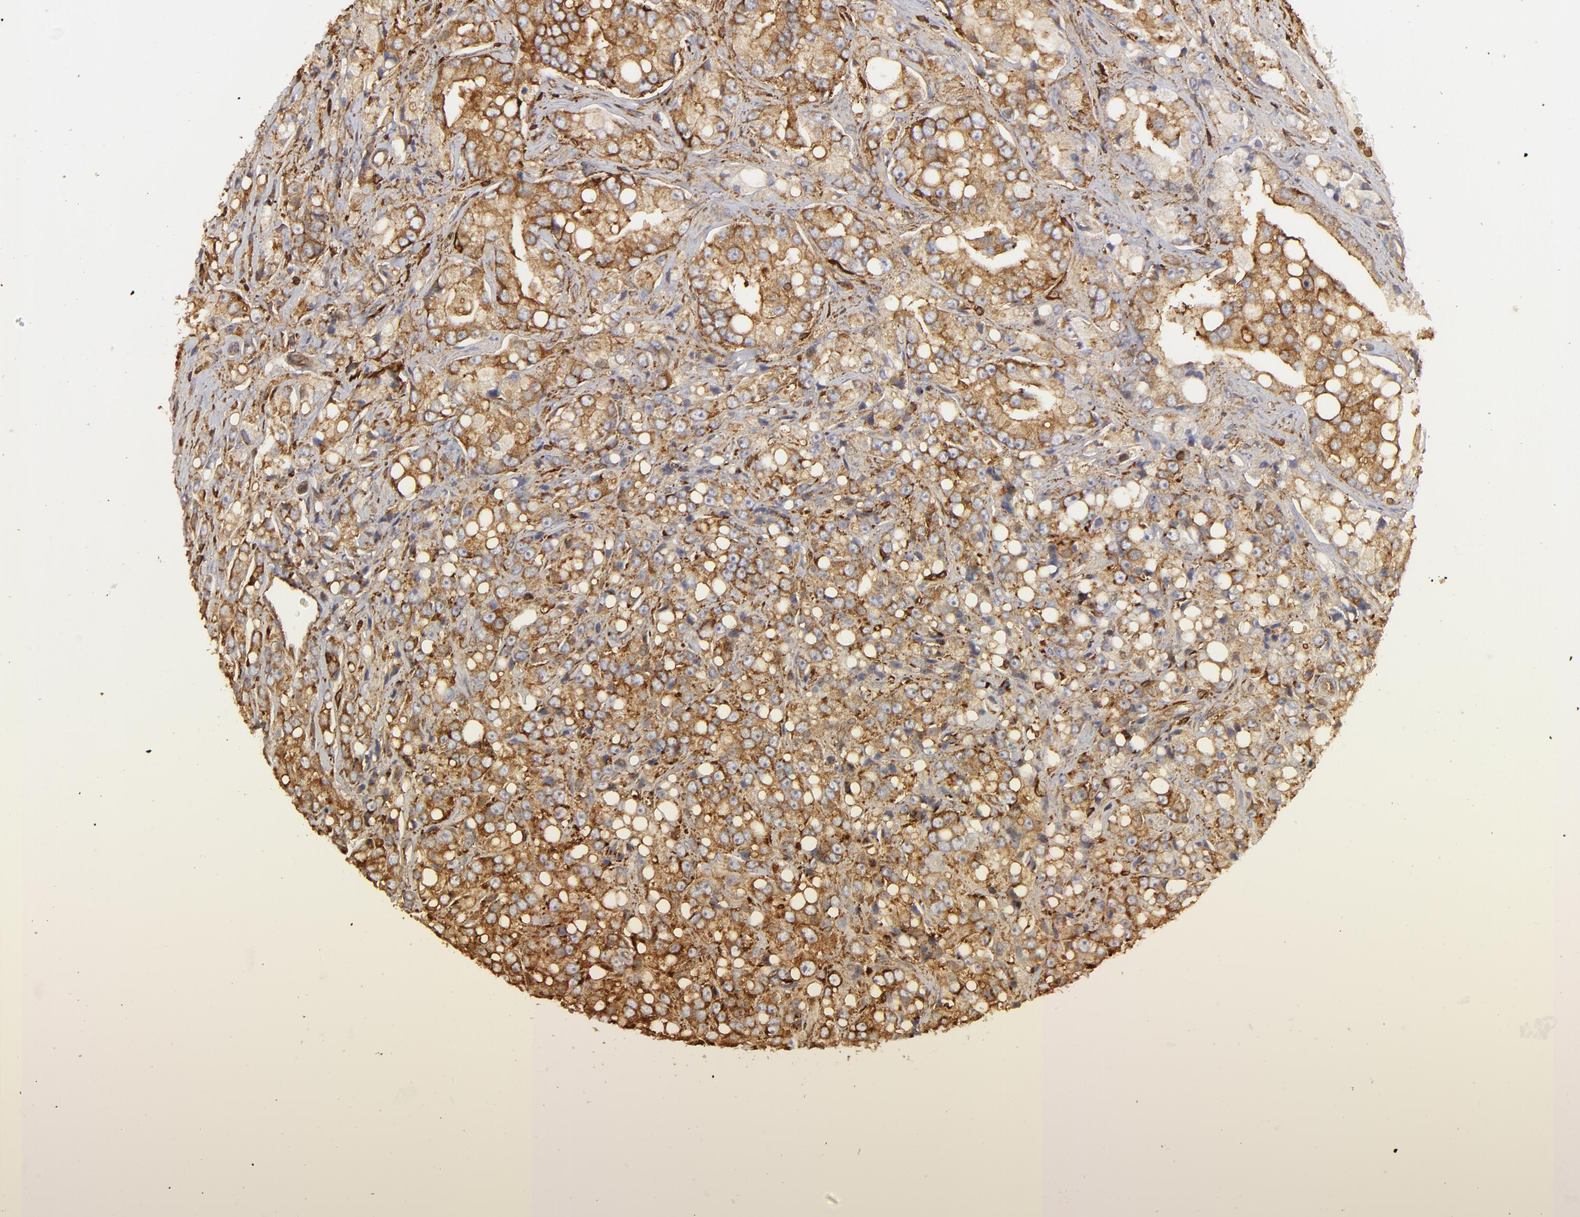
{"staining": {"intensity": "strong", "quantity": ">75%", "location": "cytoplasmic/membranous"}, "tissue": "prostate cancer", "cell_type": "Tumor cells", "image_type": "cancer", "snomed": [{"axis": "morphology", "description": "Adenocarcinoma, High grade"}, {"axis": "topography", "description": "Prostate"}], "caption": "The photomicrograph reveals a brown stain indicating the presence of a protein in the cytoplasmic/membranous of tumor cells in prostate cancer (adenocarcinoma (high-grade)).", "gene": "ACTB", "patient": {"sex": "male", "age": 67}}